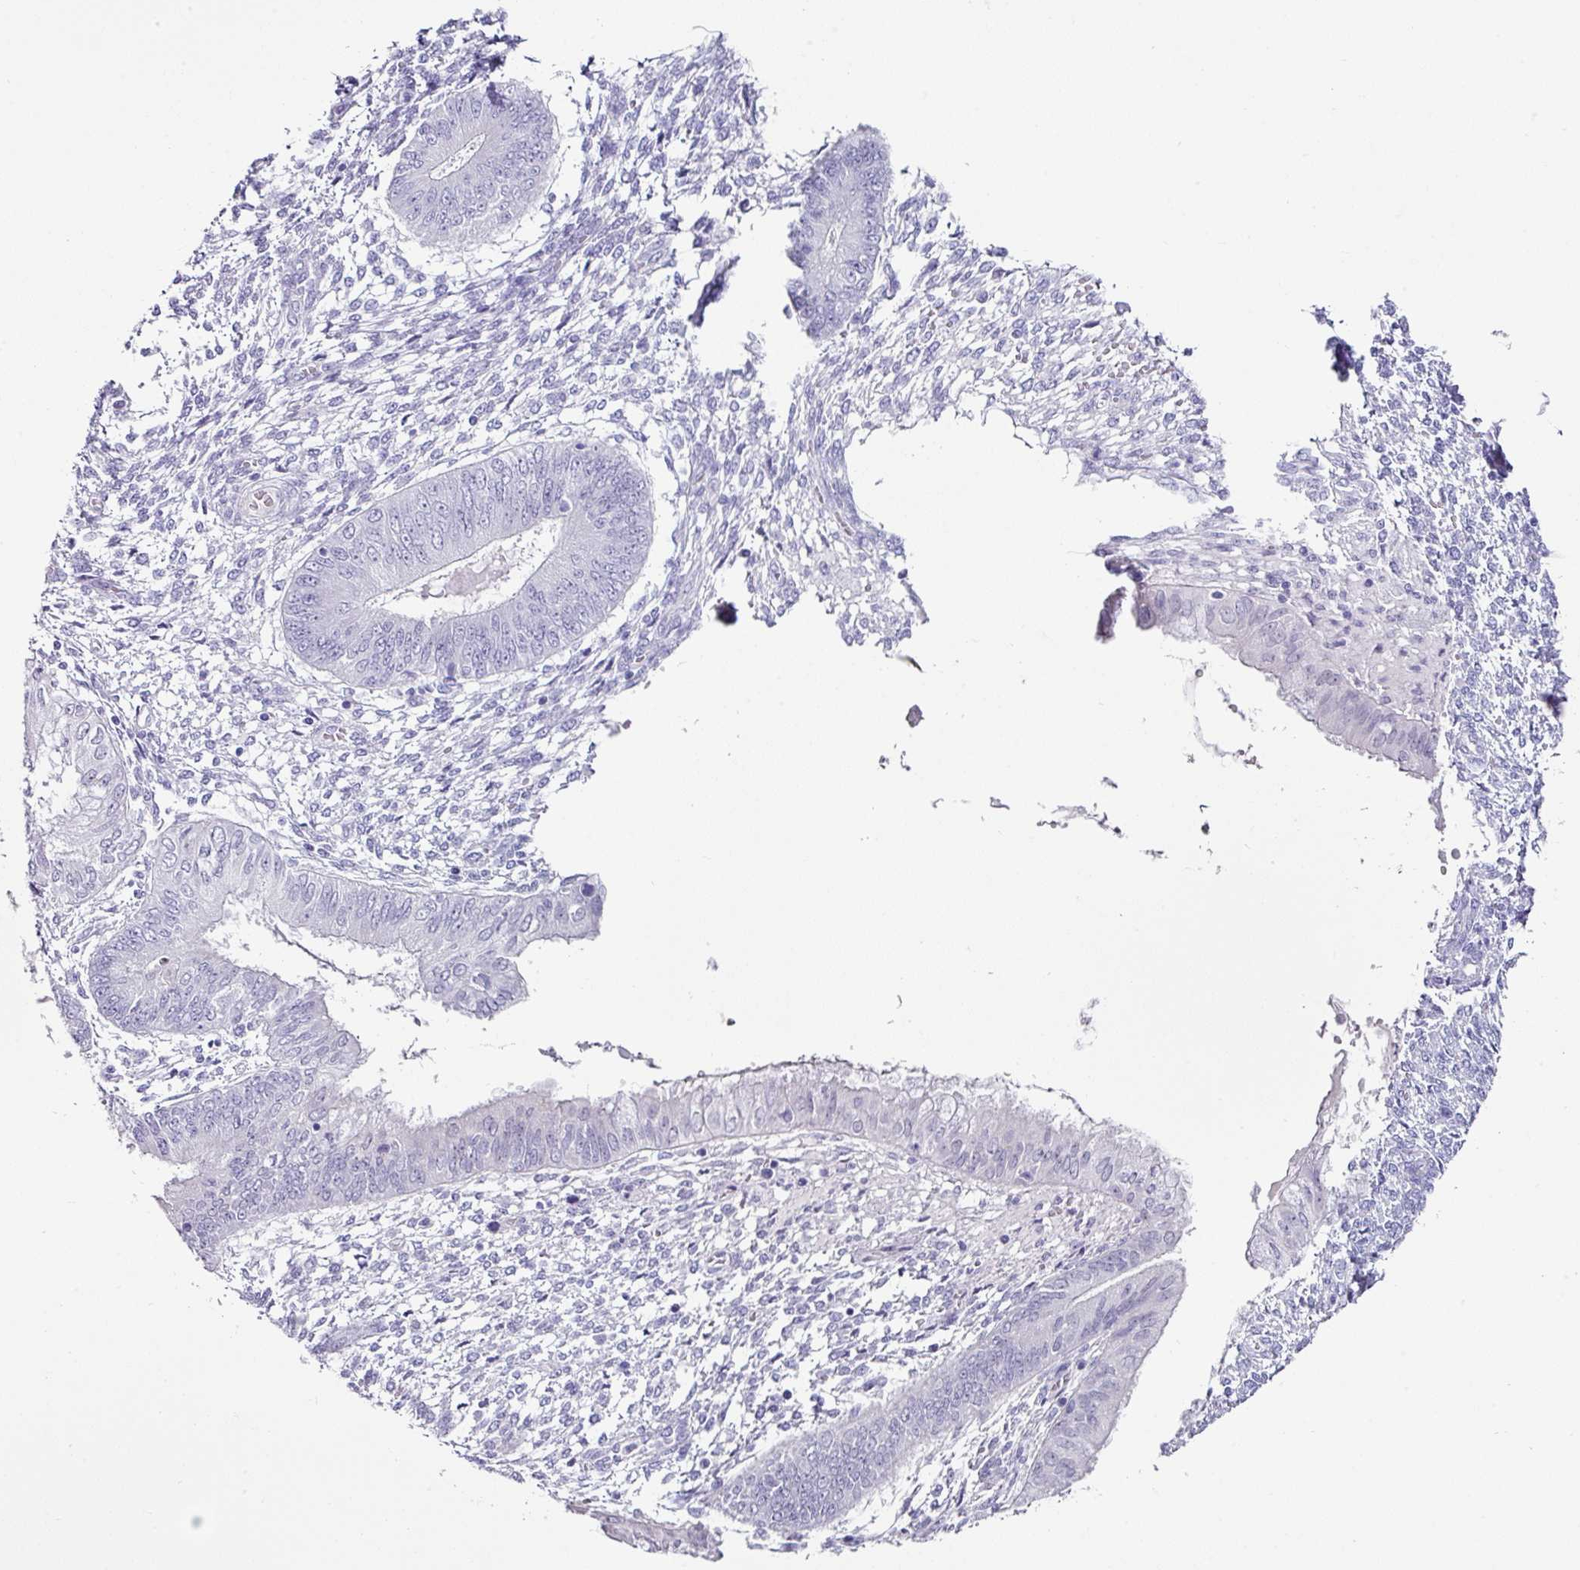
{"staining": {"intensity": "negative", "quantity": "none", "location": "none"}, "tissue": "endometrium", "cell_type": "Cells in endometrial stroma", "image_type": "normal", "snomed": [{"axis": "morphology", "description": "Normal tissue, NOS"}, {"axis": "topography", "description": "Endometrium"}], "caption": "IHC of unremarkable endometrium demonstrates no expression in cells in endometrial stroma.", "gene": "TRA2A", "patient": {"sex": "female", "age": 49}}